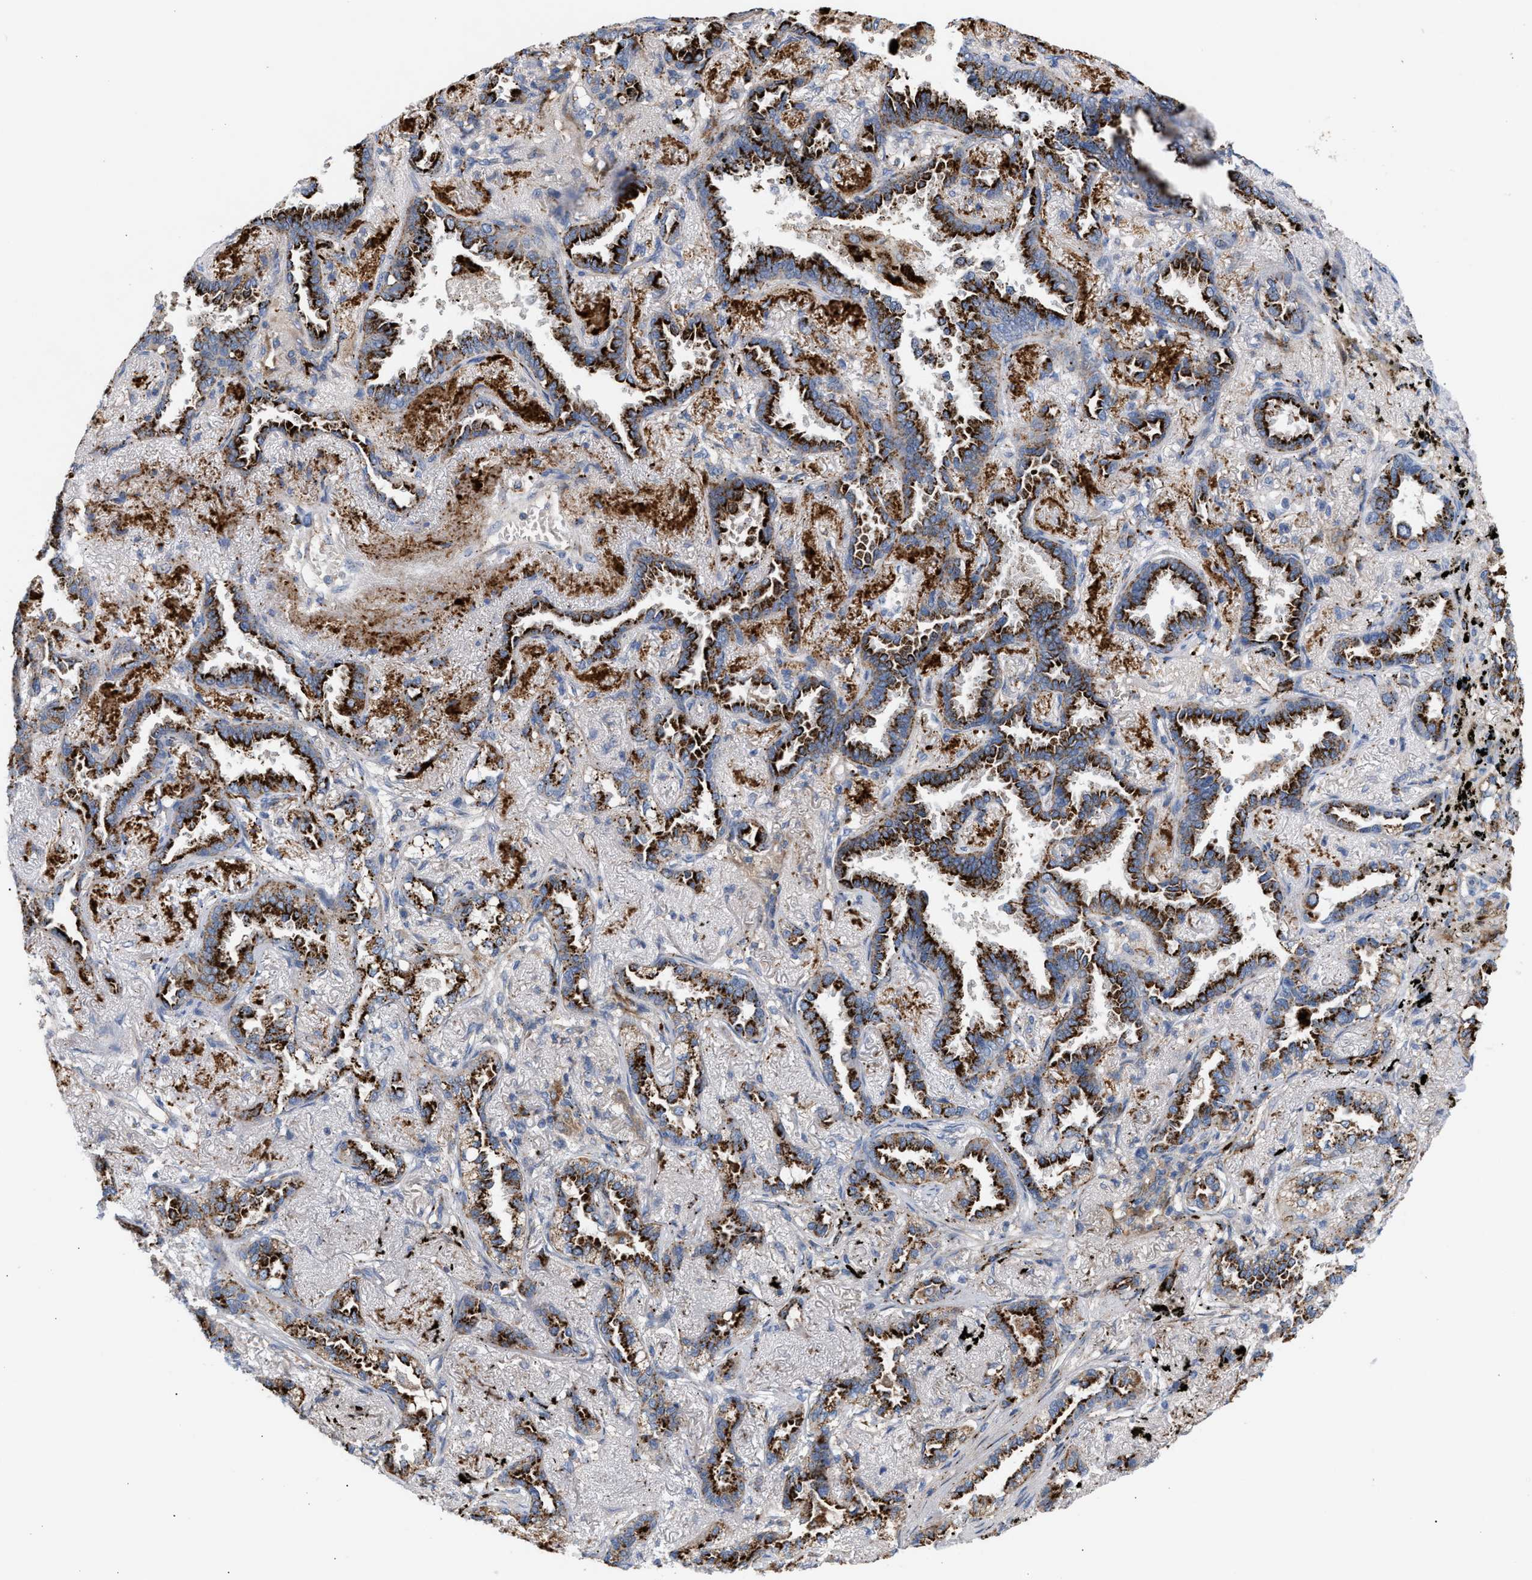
{"staining": {"intensity": "strong", "quantity": ">75%", "location": "cytoplasmic/membranous"}, "tissue": "lung cancer", "cell_type": "Tumor cells", "image_type": "cancer", "snomed": [{"axis": "morphology", "description": "Adenocarcinoma, NOS"}, {"axis": "topography", "description": "Lung"}], "caption": "Strong cytoplasmic/membranous expression for a protein is present in about >75% of tumor cells of adenocarcinoma (lung) using immunohistochemistry (IHC).", "gene": "MBTD1", "patient": {"sex": "male", "age": 59}}